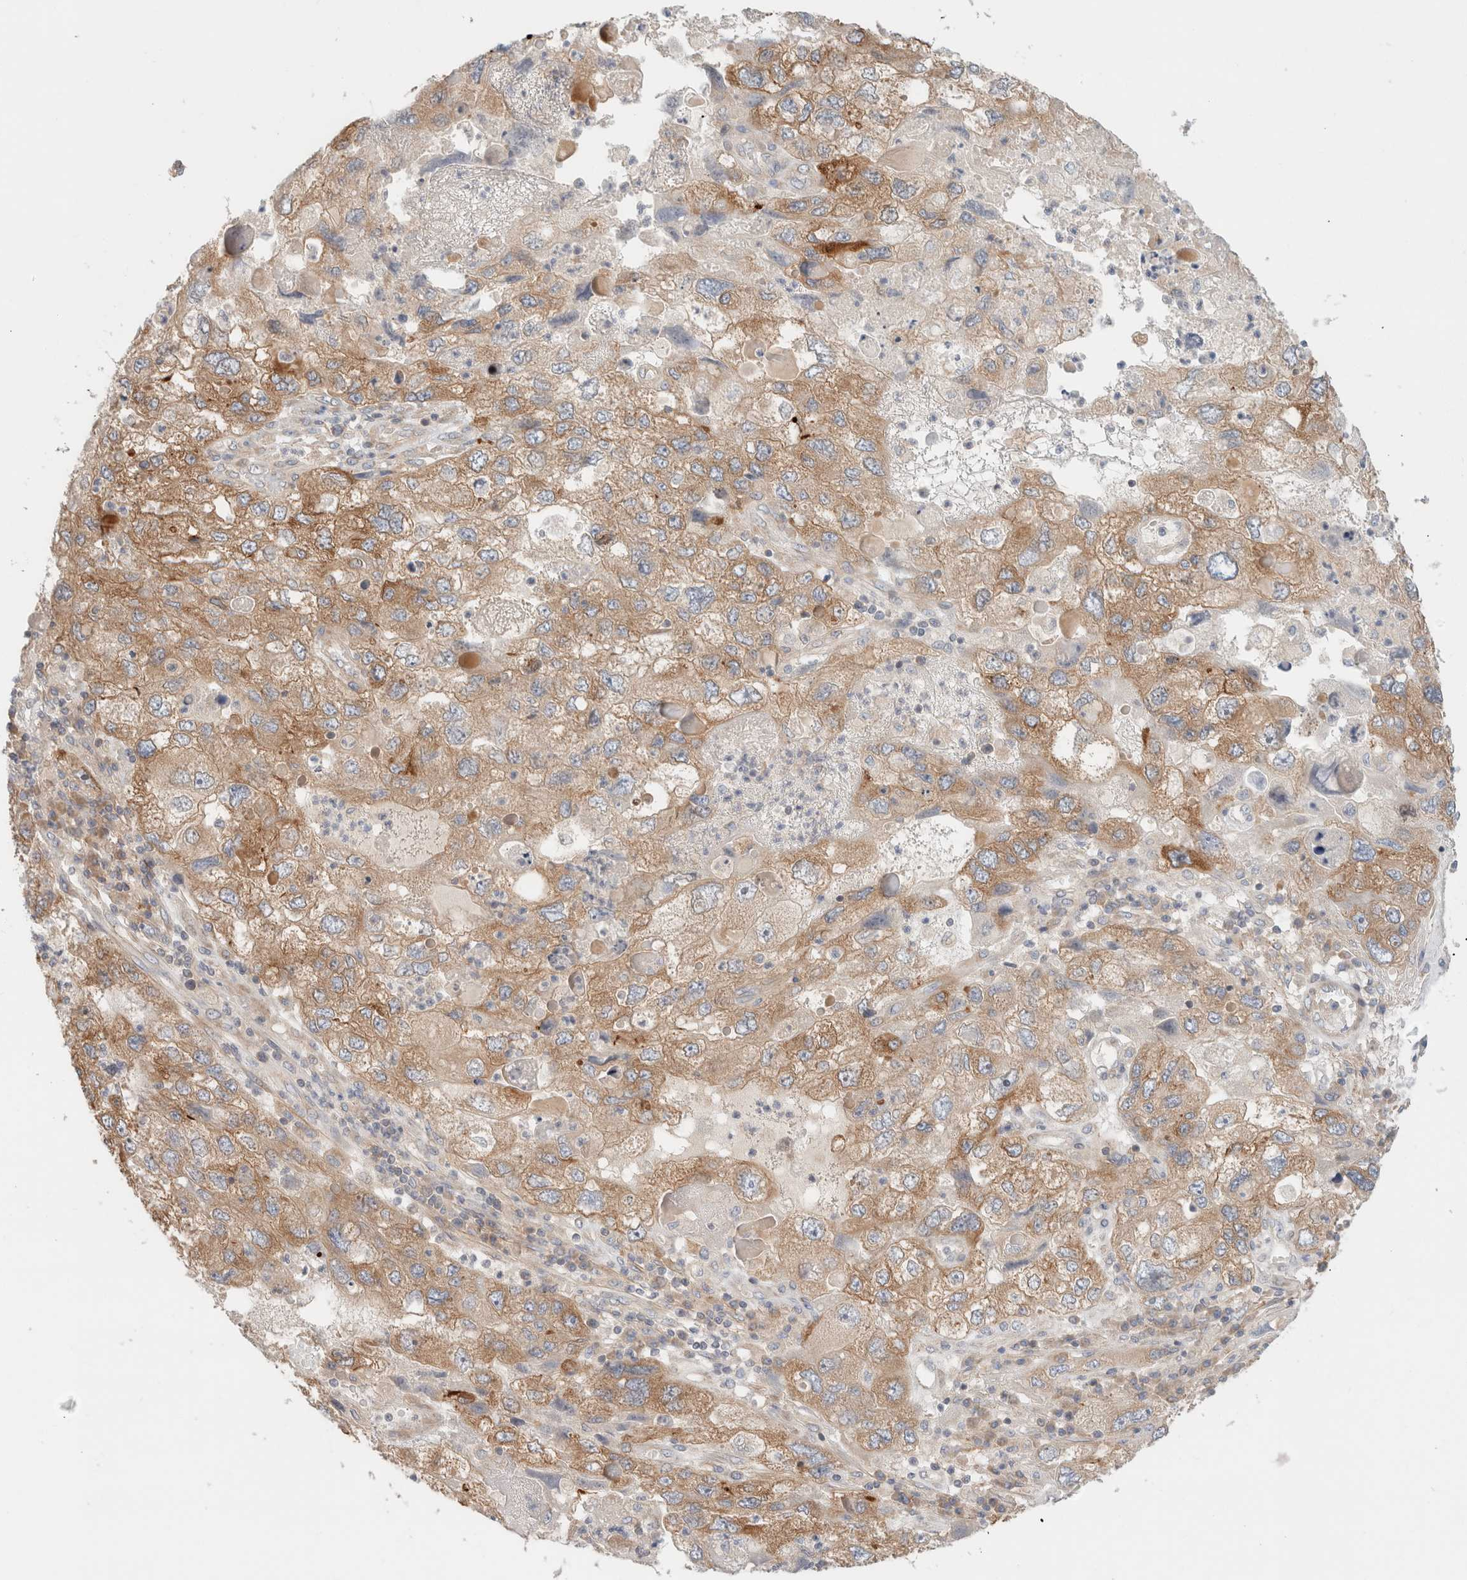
{"staining": {"intensity": "moderate", "quantity": ">75%", "location": "cytoplasmic/membranous"}, "tissue": "endometrial cancer", "cell_type": "Tumor cells", "image_type": "cancer", "snomed": [{"axis": "morphology", "description": "Adenocarcinoma, NOS"}, {"axis": "topography", "description": "Endometrium"}], "caption": "An IHC micrograph of tumor tissue is shown. Protein staining in brown labels moderate cytoplasmic/membranous positivity in endometrial cancer within tumor cells. (DAB IHC, brown staining for protein, blue staining for nuclei).", "gene": "MARK3", "patient": {"sex": "female", "age": 49}}